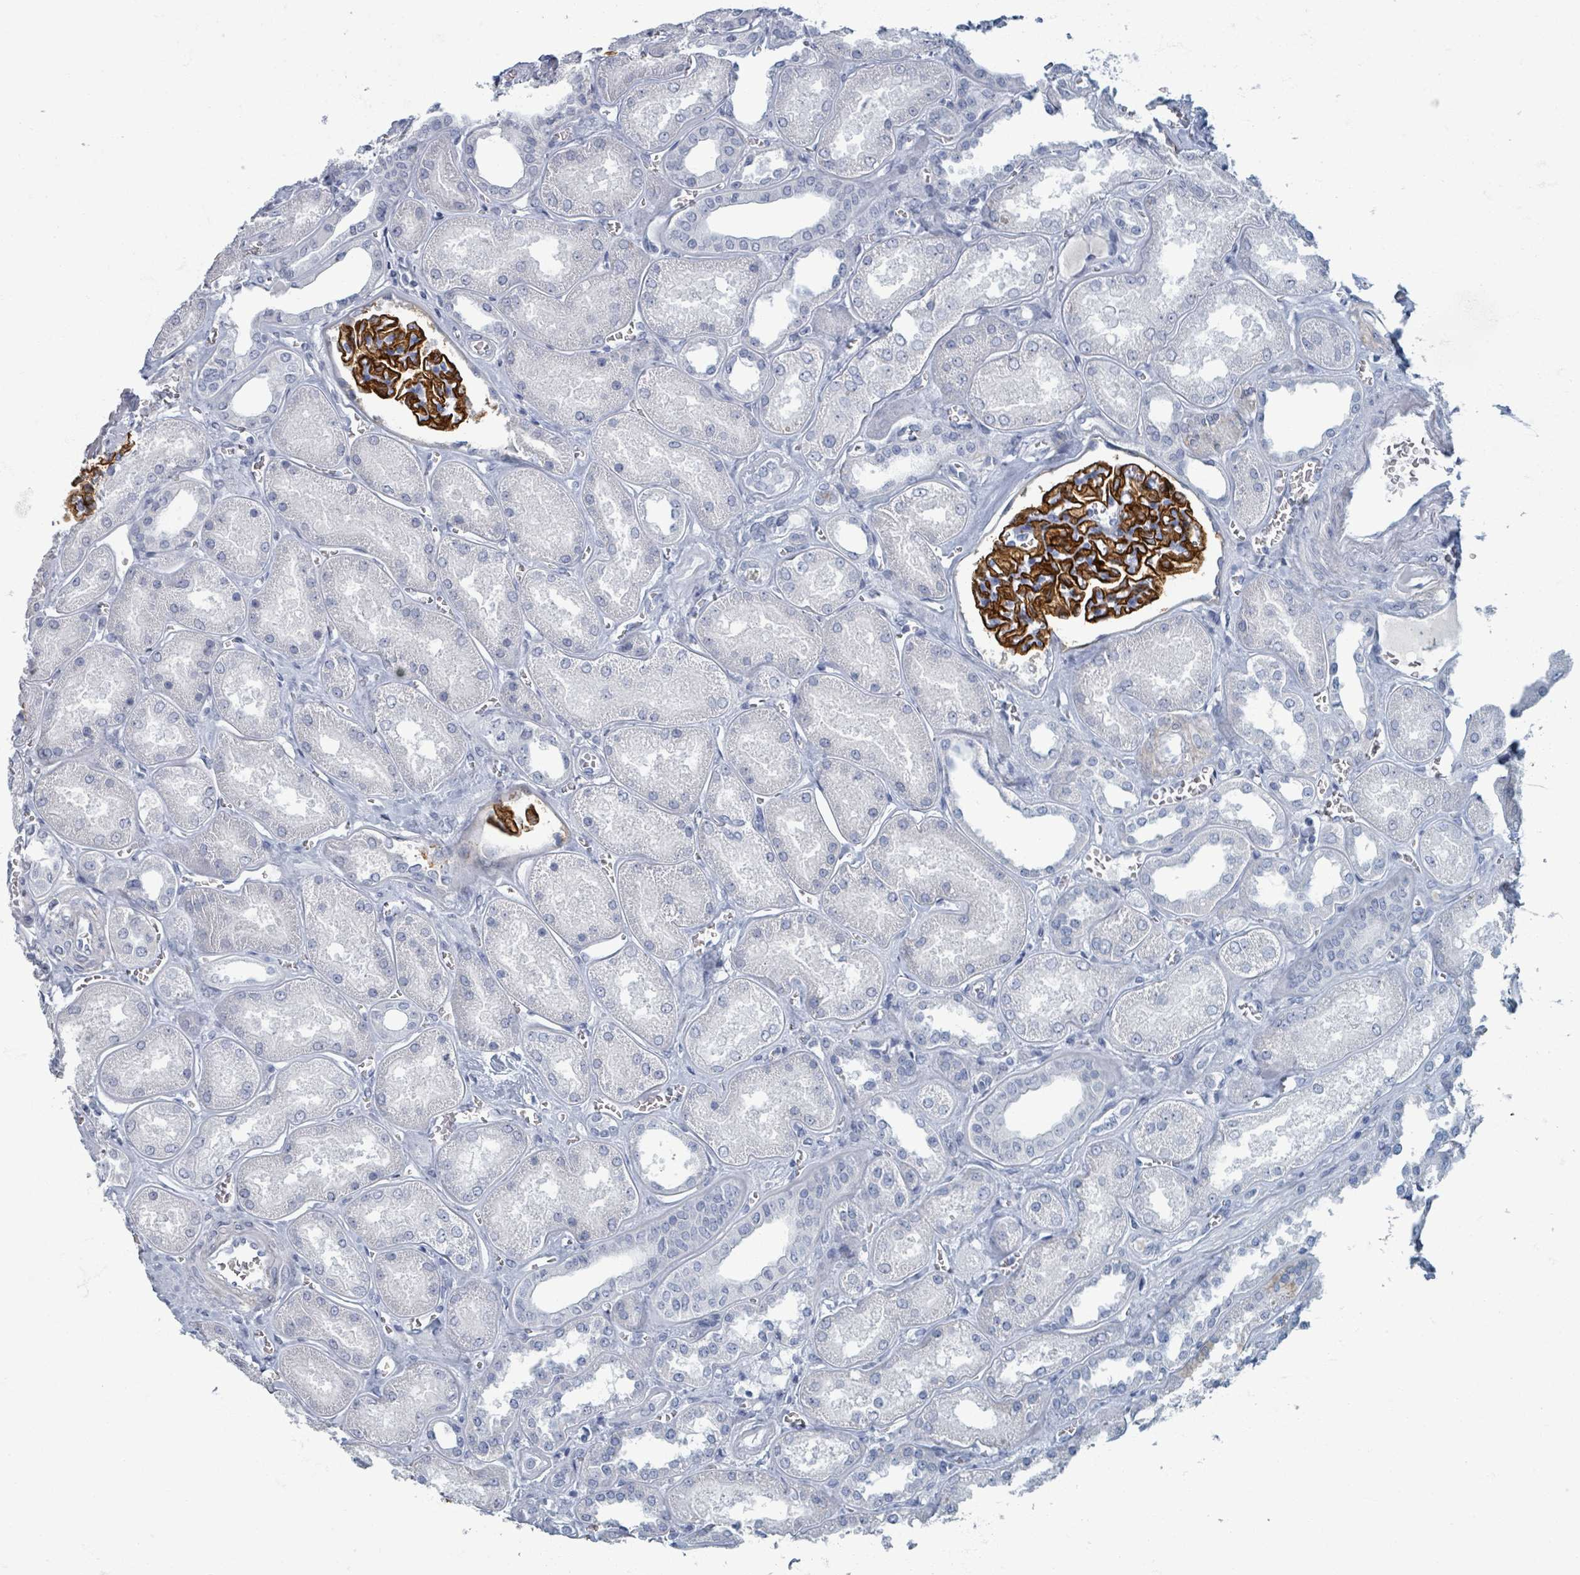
{"staining": {"intensity": "strong", "quantity": ">75%", "location": "cytoplasmic/membranous"}, "tissue": "kidney", "cell_type": "Cells in glomeruli", "image_type": "normal", "snomed": [{"axis": "morphology", "description": "Normal tissue, NOS"}, {"axis": "morphology", "description": "Adenocarcinoma, NOS"}, {"axis": "topography", "description": "Kidney"}], "caption": "Immunohistochemistry (IHC) of benign kidney exhibits high levels of strong cytoplasmic/membranous staining in approximately >75% of cells in glomeruli.", "gene": "TAS2R1", "patient": {"sex": "female", "age": 68}}